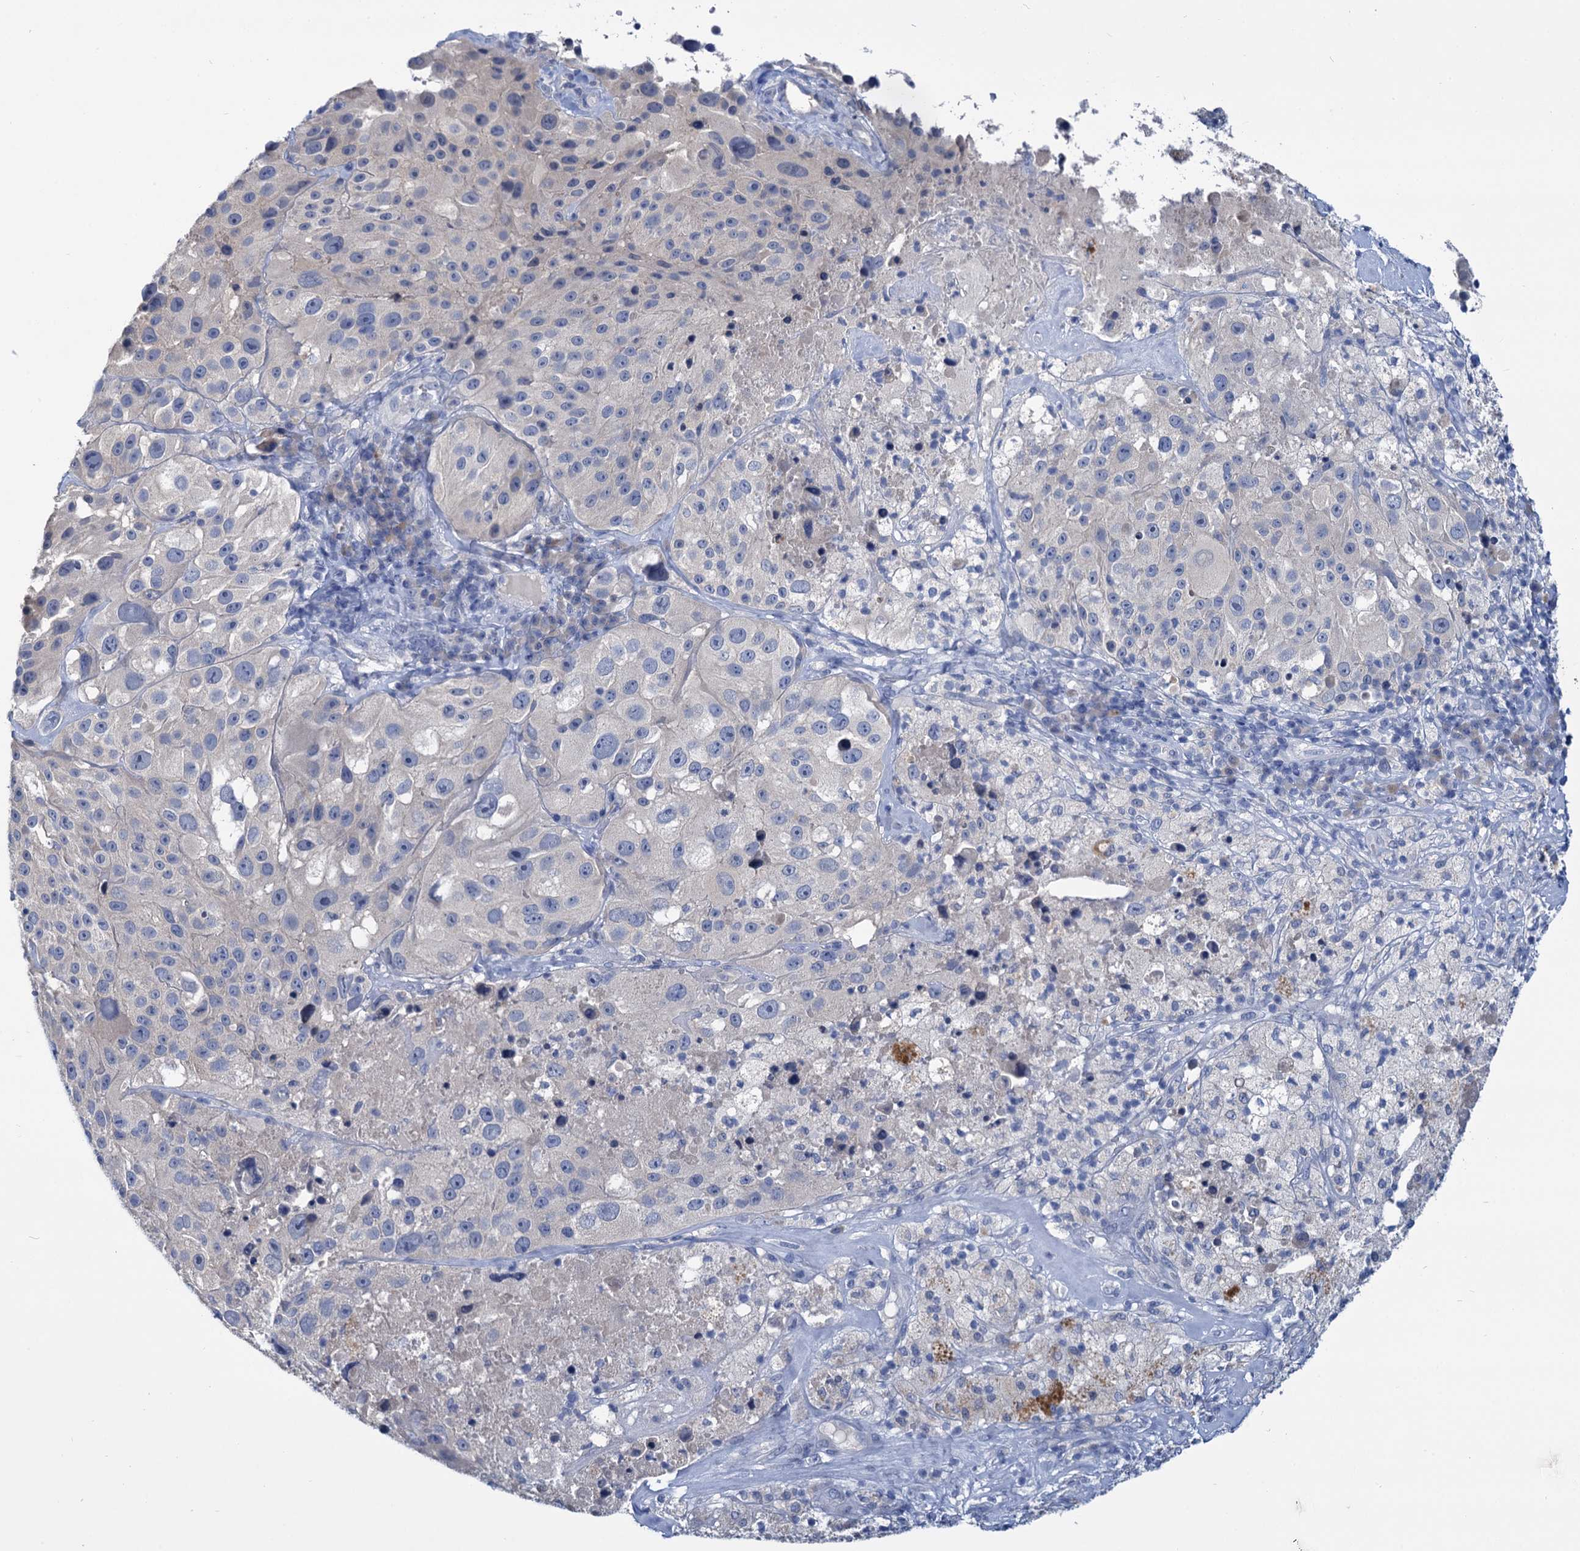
{"staining": {"intensity": "negative", "quantity": "none", "location": "none"}, "tissue": "melanoma", "cell_type": "Tumor cells", "image_type": "cancer", "snomed": [{"axis": "morphology", "description": "Malignant melanoma, Metastatic site"}, {"axis": "topography", "description": "Lymph node"}], "caption": "Immunohistochemical staining of human melanoma exhibits no significant positivity in tumor cells.", "gene": "ANKRD42", "patient": {"sex": "male", "age": 62}}